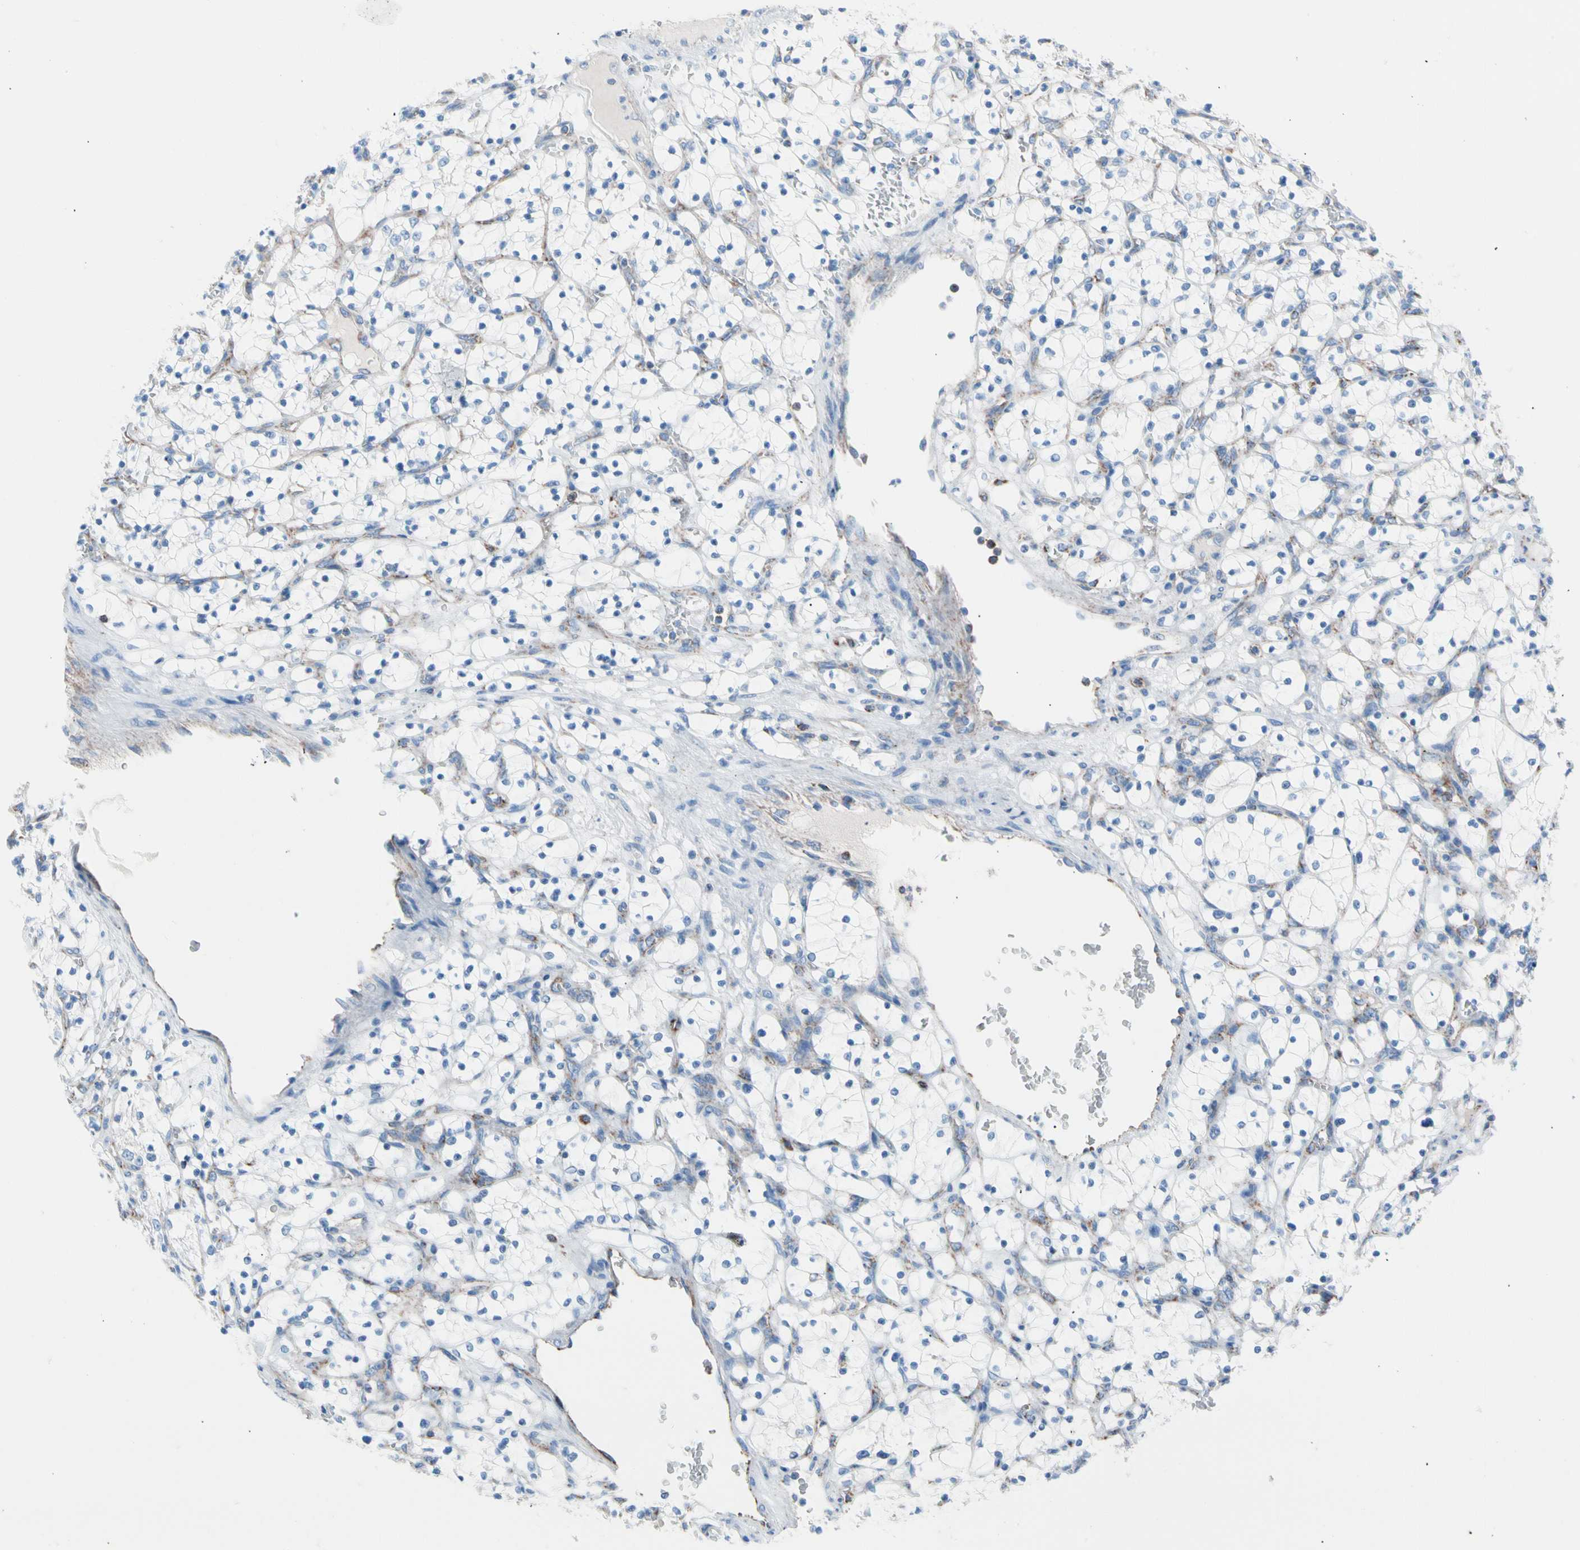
{"staining": {"intensity": "negative", "quantity": "none", "location": "none"}, "tissue": "renal cancer", "cell_type": "Tumor cells", "image_type": "cancer", "snomed": [{"axis": "morphology", "description": "Adenocarcinoma, NOS"}, {"axis": "topography", "description": "Kidney"}], "caption": "There is no significant staining in tumor cells of renal adenocarcinoma.", "gene": "HK1", "patient": {"sex": "female", "age": 69}}